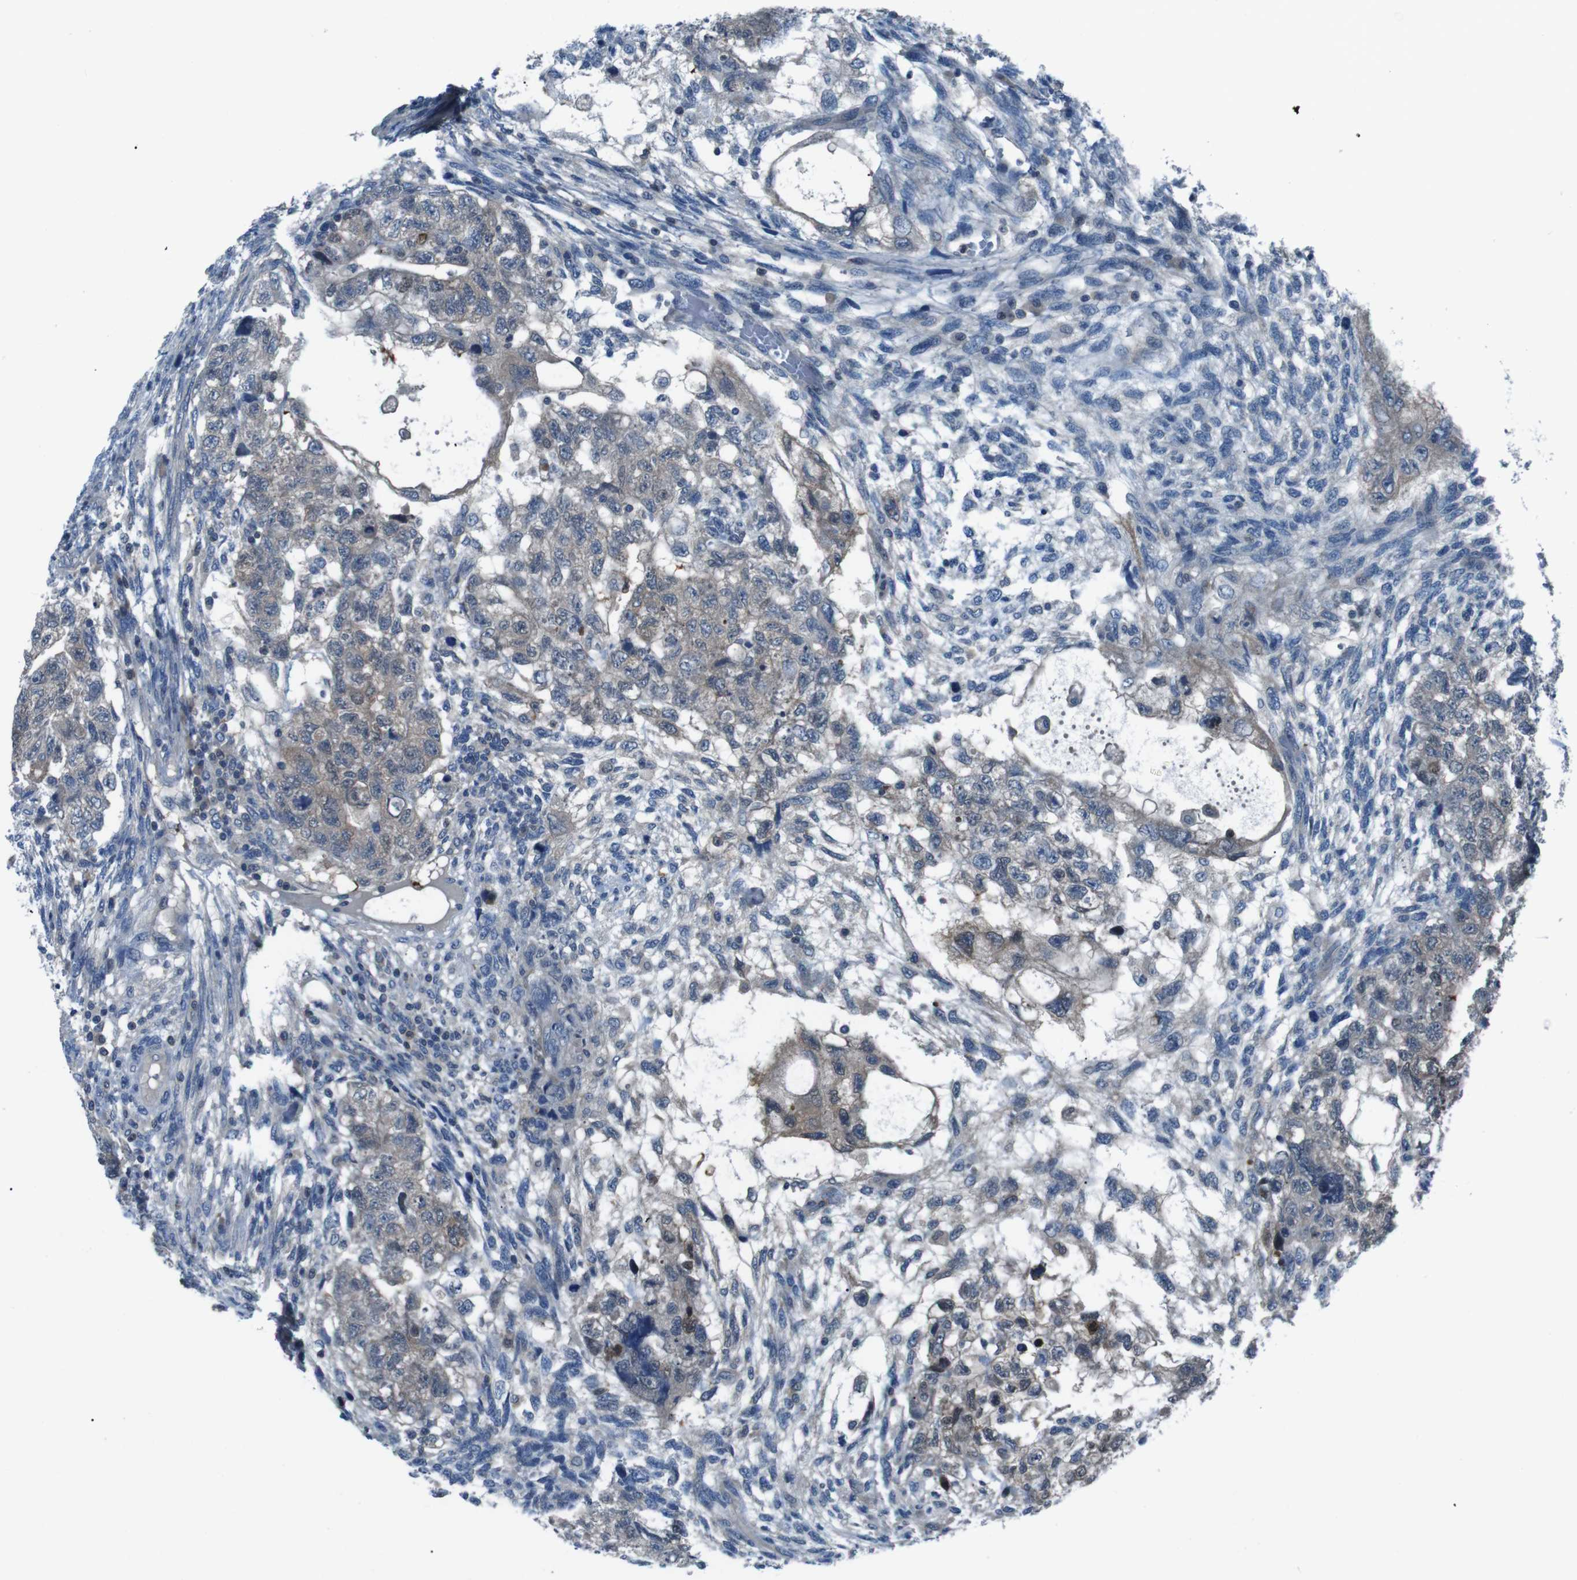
{"staining": {"intensity": "weak", "quantity": ">75%", "location": "cytoplasmic/membranous"}, "tissue": "testis cancer", "cell_type": "Tumor cells", "image_type": "cancer", "snomed": [{"axis": "morphology", "description": "Normal tissue, NOS"}, {"axis": "morphology", "description": "Carcinoma, Embryonal, NOS"}, {"axis": "topography", "description": "Testis"}], "caption": "Brown immunohistochemical staining in testis cancer (embryonal carcinoma) displays weak cytoplasmic/membranous positivity in approximately >75% of tumor cells. The staining is performed using DAB (3,3'-diaminobenzidine) brown chromogen to label protein expression. The nuclei are counter-stained blue using hematoxylin.", "gene": "NANOS2", "patient": {"sex": "male", "age": 36}}